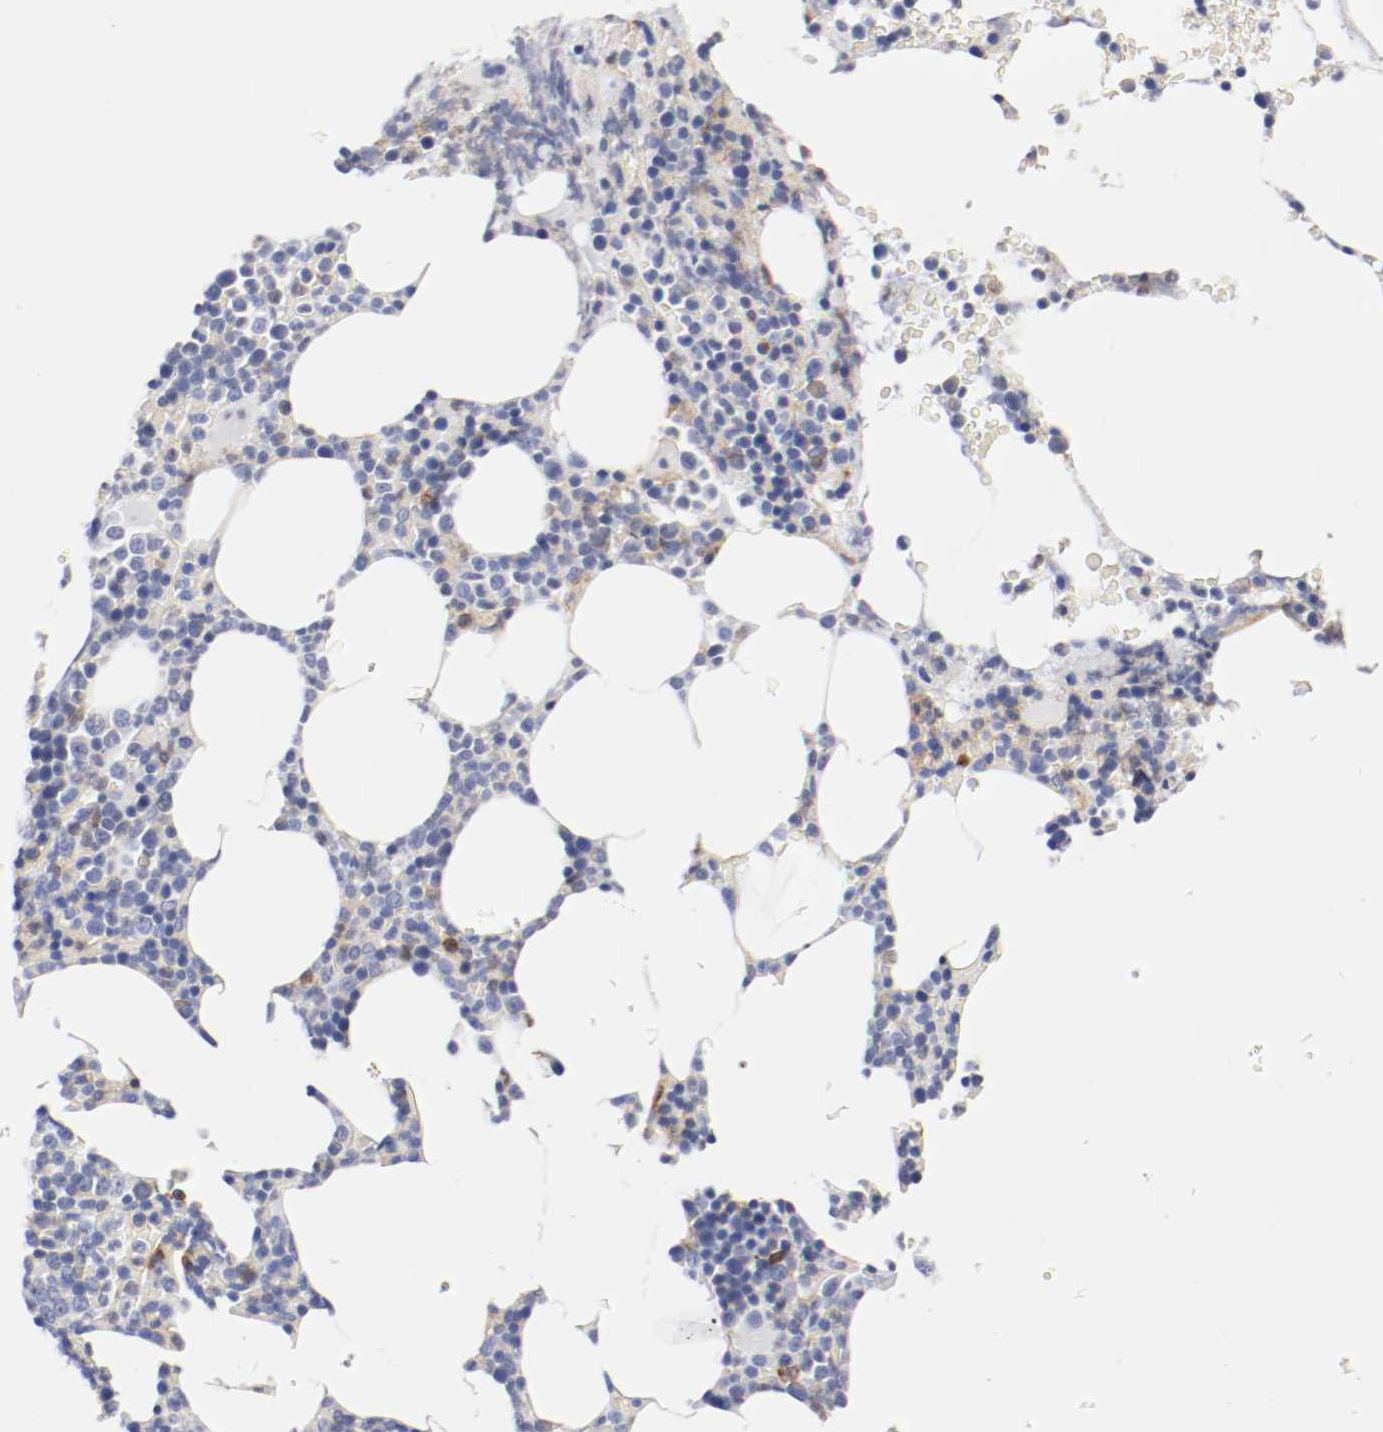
{"staining": {"intensity": "weak", "quantity": "<25%", "location": "cytoplasmic/membranous"}, "tissue": "bone marrow", "cell_type": "Hematopoietic cells", "image_type": "normal", "snomed": [{"axis": "morphology", "description": "Normal tissue, NOS"}, {"axis": "topography", "description": "Bone marrow"}], "caption": "An IHC histopathology image of unremarkable bone marrow is shown. There is no staining in hematopoietic cells of bone marrow. (DAB immunohistochemistry, high magnification).", "gene": "ITGAX", "patient": {"sex": "female", "age": 66}}